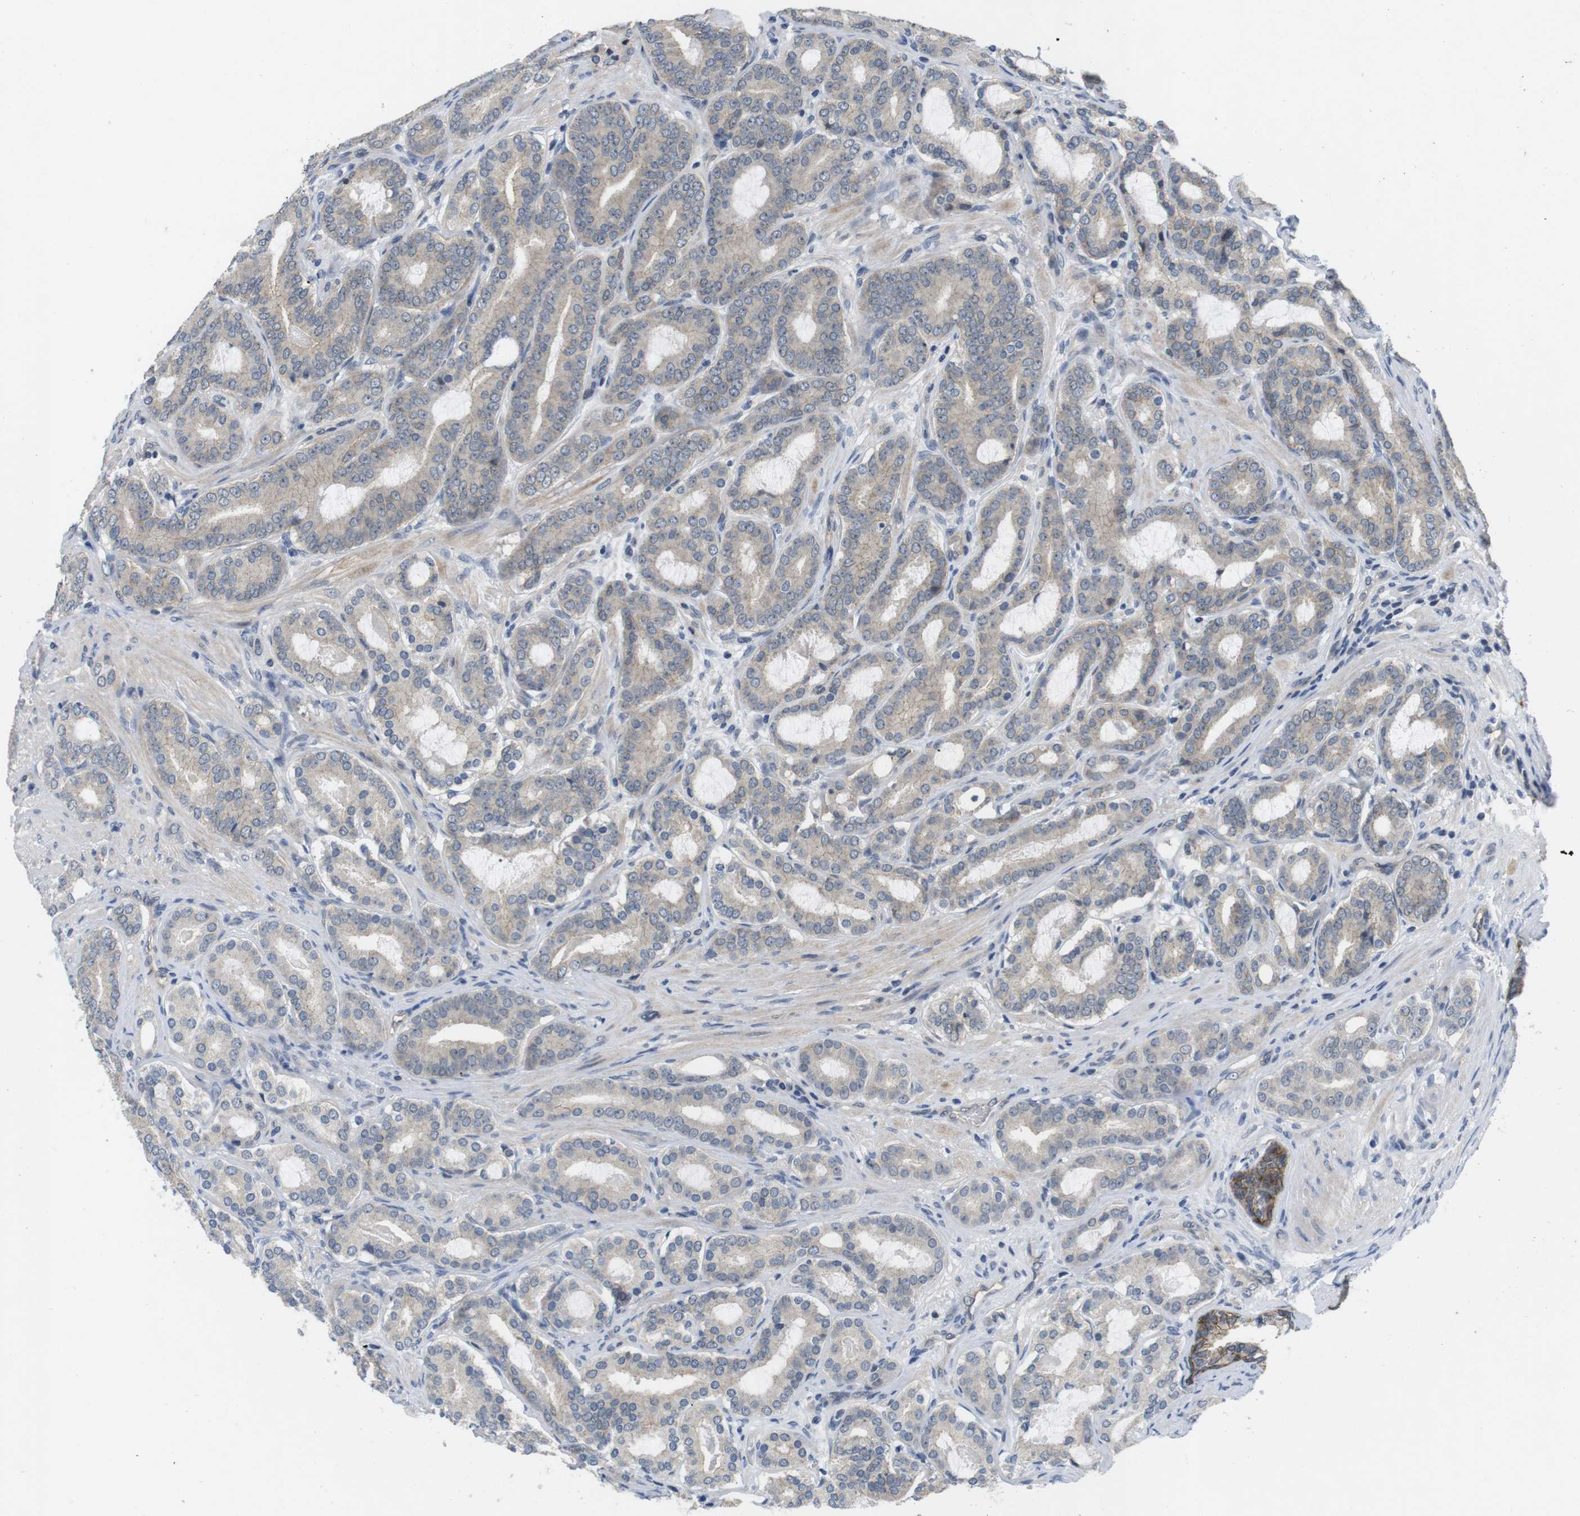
{"staining": {"intensity": "weak", "quantity": ">75%", "location": "cytoplasmic/membranous"}, "tissue": "prostate cancer", "cell_type": "Tumor cells", "image_type": "cancer", "snomed": [{"axis": "morphology", "description": "Adenocarcinoma, High grade"}, {"axis": "topography", "description": "Prostate"}], "caption": "Prostate cancer (high-grade adenocarcinoma) tissue displays weak cytoplasmic/membranous staining in approximately >75% of tumor cells, visualized by immunohistochemistry.", "gene": "NECTIN1", "patient": {"sex": "male", "age": 60}}